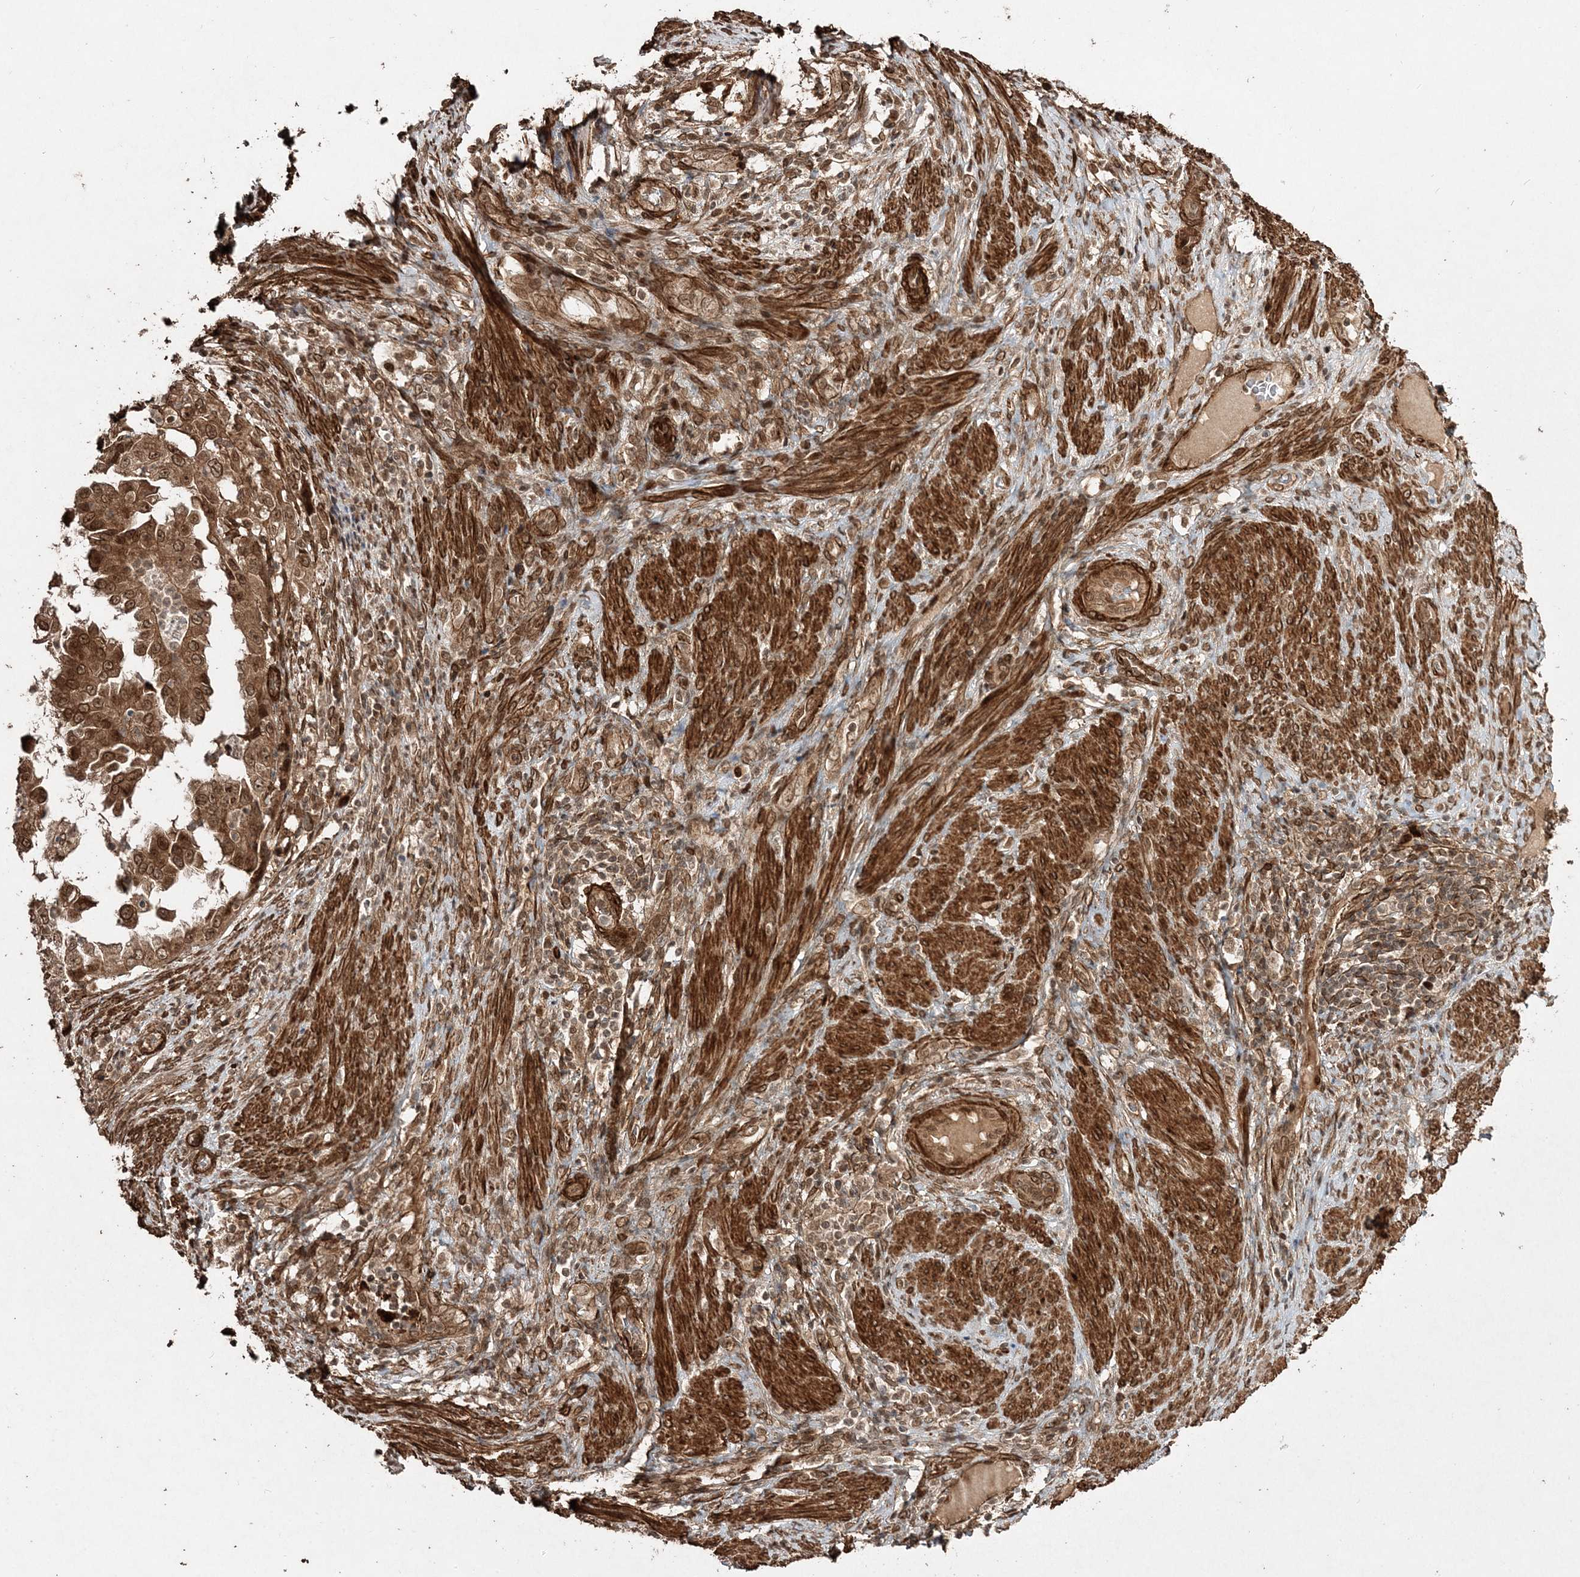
{"staining": {"intensity": "moderate", "quantity": ">75%", "location": "cytoplasmic/membranous,nuclear"}, "tissue": "endometrial cancer", "cell_type": "Tumor cells", "image_type": "cancer", "snomed": [{"axis": "morphology", "description": "Adenocarcinoma, NOS"}, {"axis": "topography", "description": "Endometrium"}], "caption": "DAB immunohistochemical staining of human endometrial cancer exhibits moderate cytoplasmic/membranous and nuclear protein positivity in approximately >75% of tumor cells.", "gene": "ETAA1", "patient": {"sex": "female", "age": 85}}